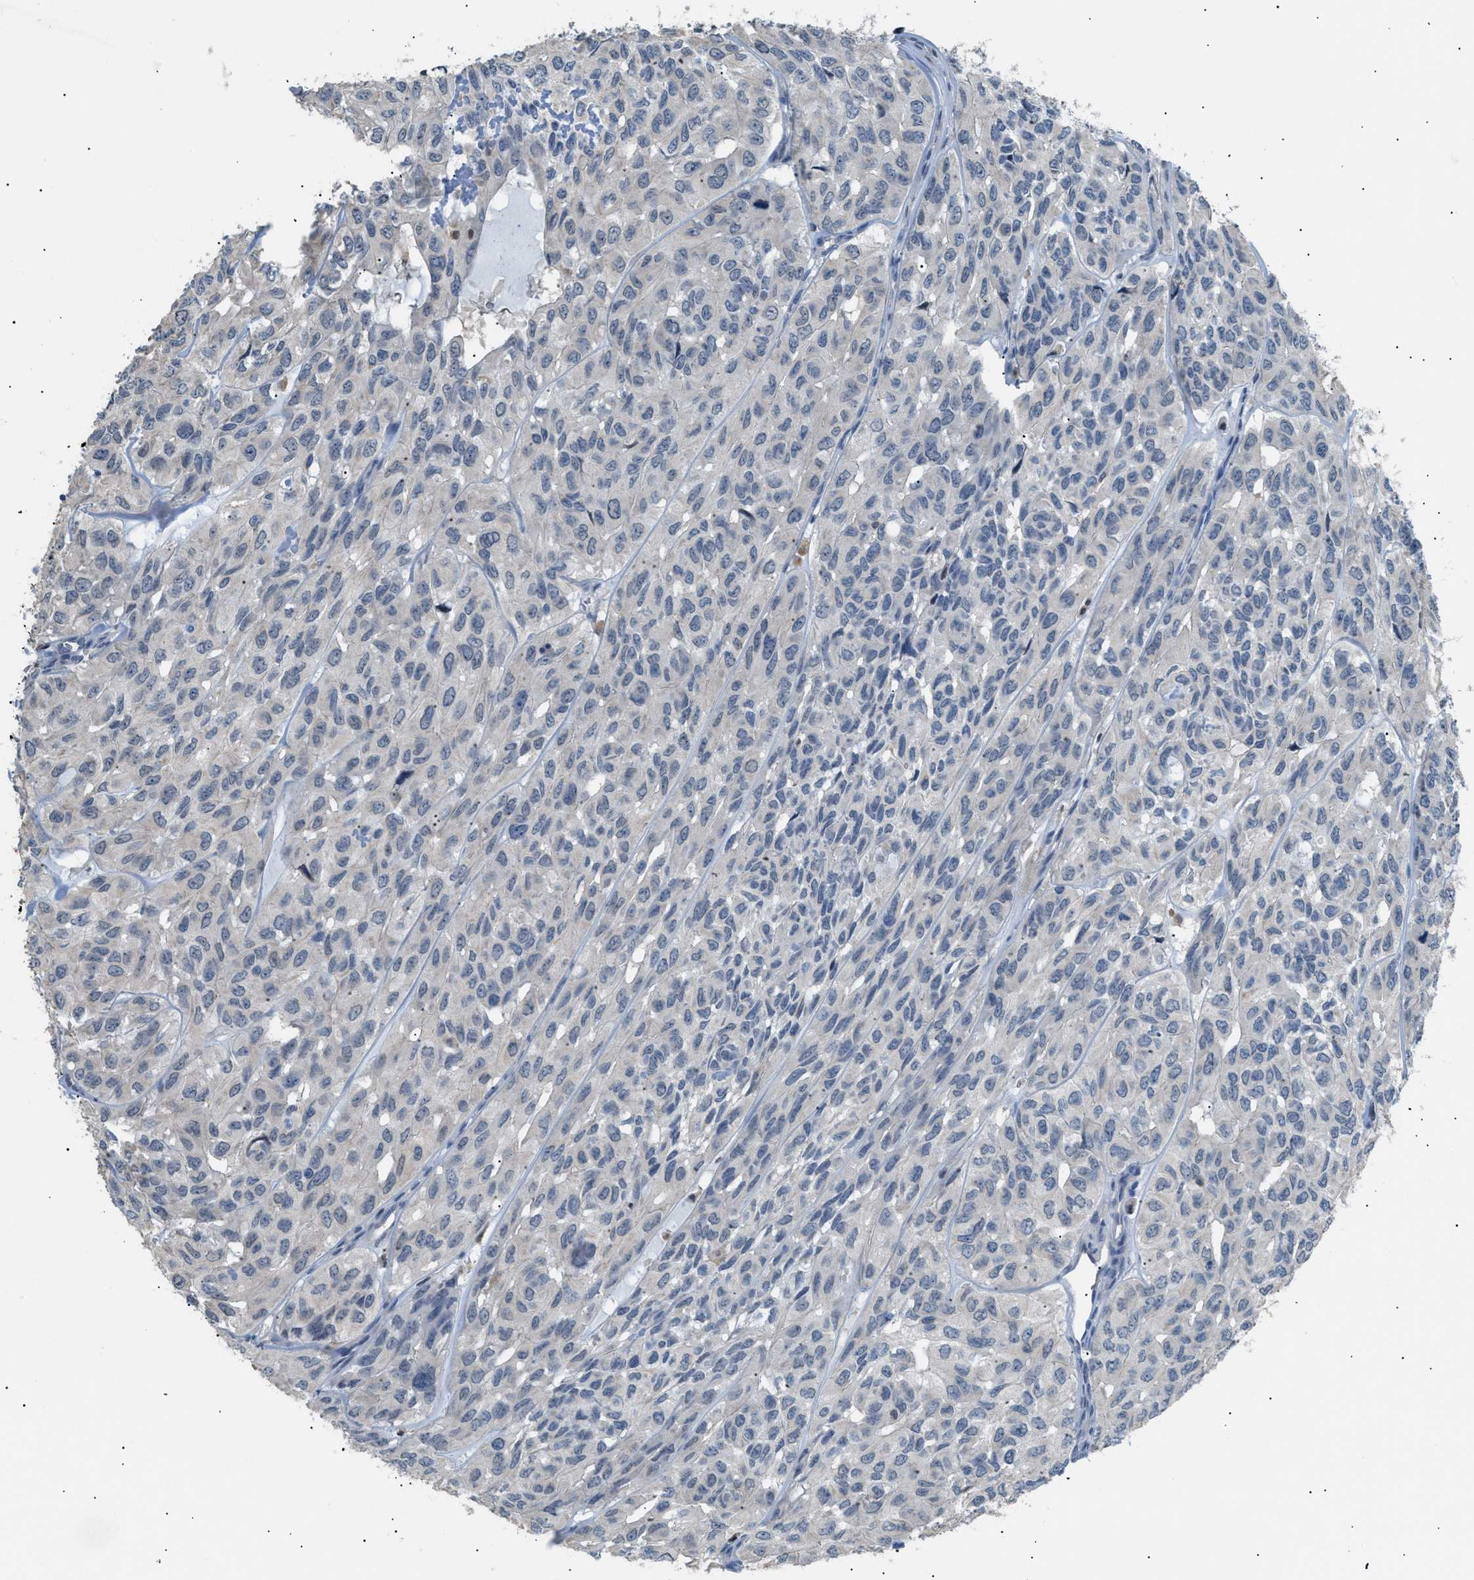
{"staining": {"intensity": "negative", "quantity": "none", "location": "none"}, "tissue": "head and neck cancer", "cell_type": "Tumor cells", "image_type": "cancer", "snomed": [{"axis": "morphology", "description": "Adenocarcinoma, NOS"}, {"axis": "topography", "description": "Salivary gland, NOS"}, {"axis": "topography", "description": "Head-Neck"}], "caption": "This is a micrograph of IHC staining of adenocarcinoma (head and neck), which shows no expression in tumor cells.", "gene": "AKR1A1", "patient": {"sex": "female", "age": 76}}